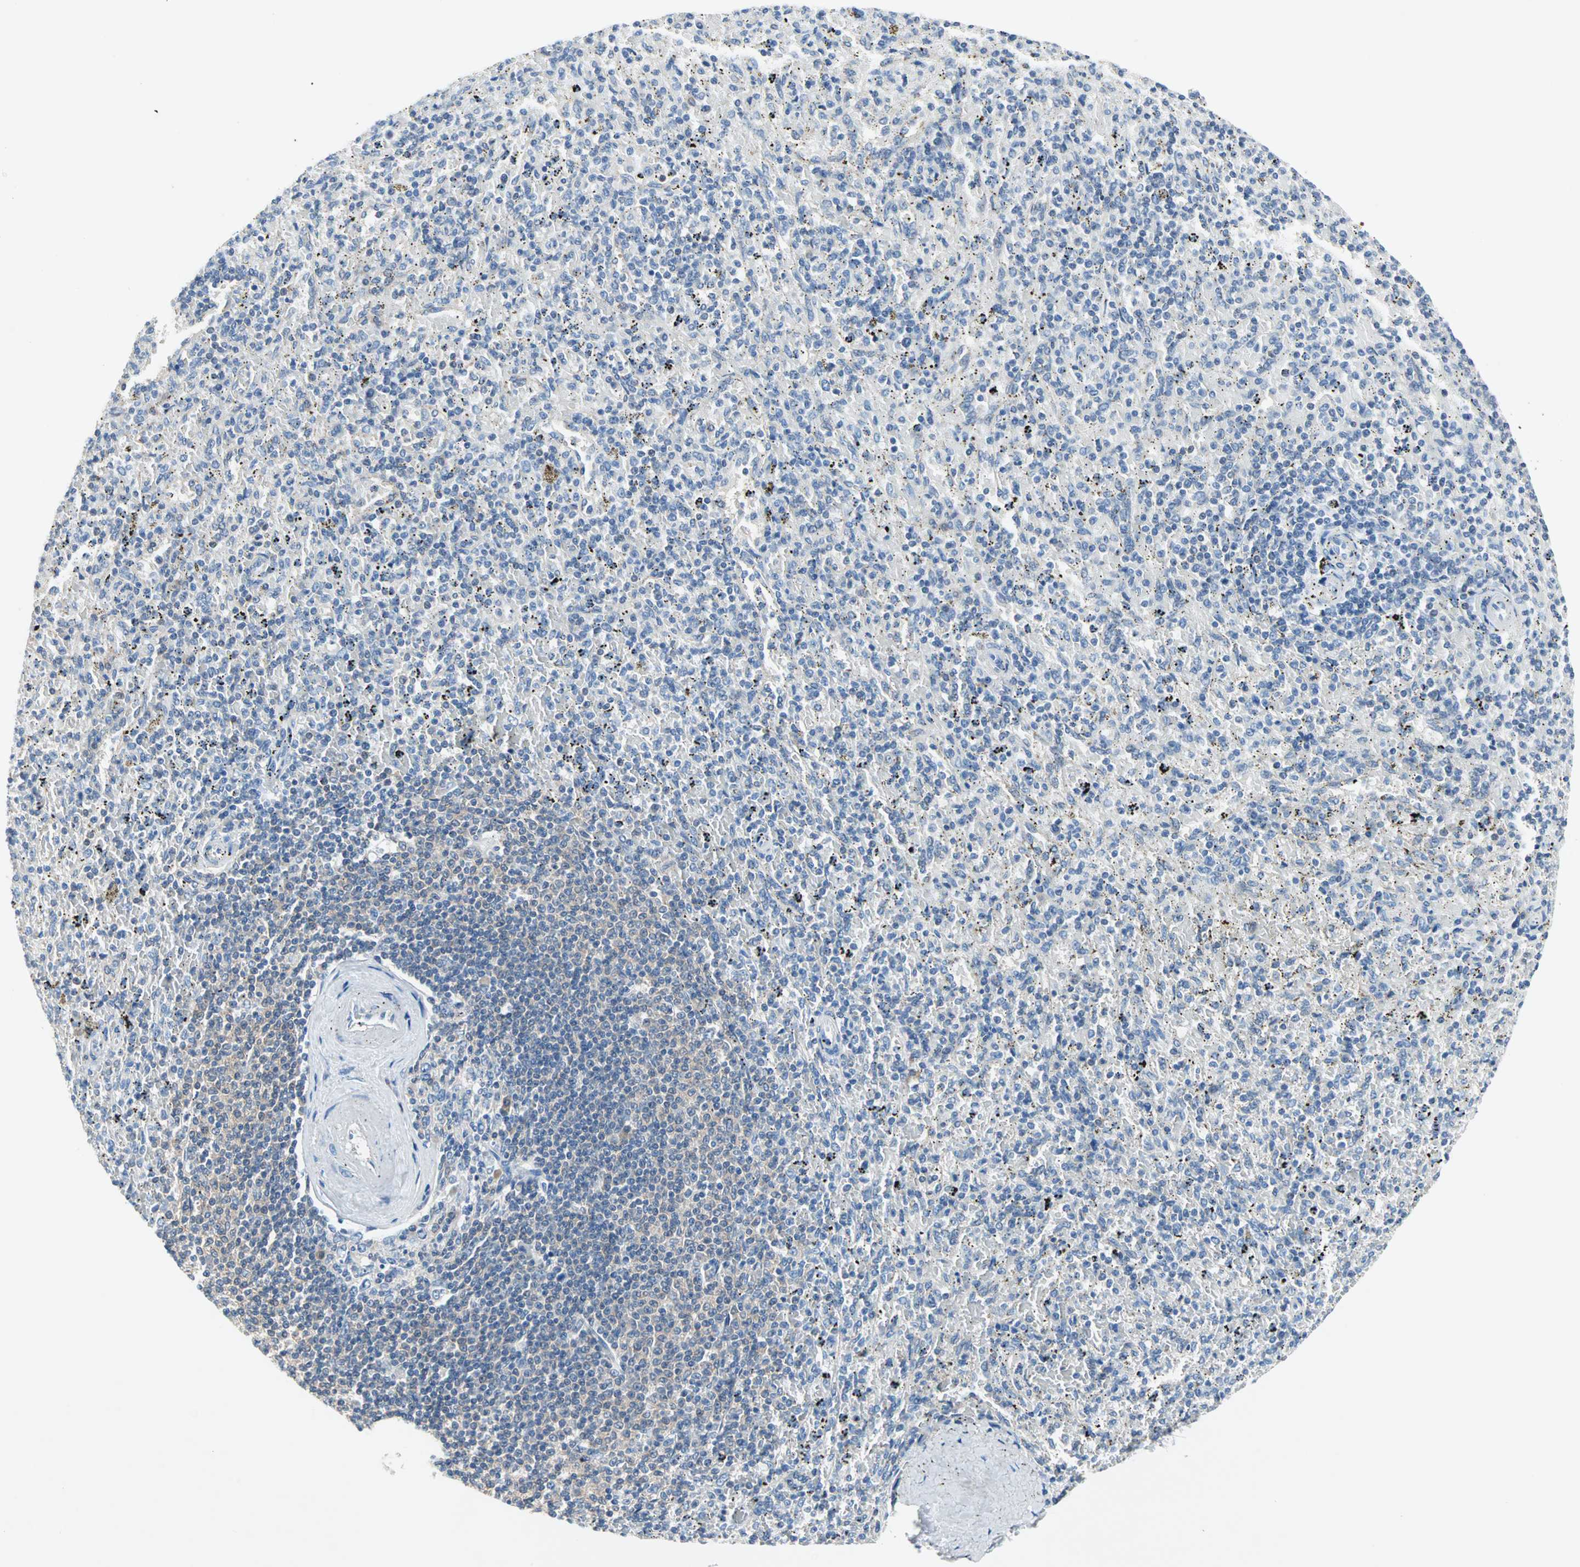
{"staining": {"intensity": "negative", "quantity": "none", "location": "none"}, "tissue": "spleen", "cell_type": "Cells in red pulp", "image_type": "normal", "snomed": [{"axis": "morphology", "description": "Normal tissue, NOS"}, {"axis": "topography", "description": "Spleen"}], "caption": "The histopathology image reveals no staining of cells in red pulp in unremarkable spleen. (Stains: DAB (3,3'-diaminobenzidine) immunohistochemistry with hematoxylin counter stain, Microscopy: brightfield microscopy at high magnification).", "gene": "MPI", "patient": {"sex": "female", "age": 43}}